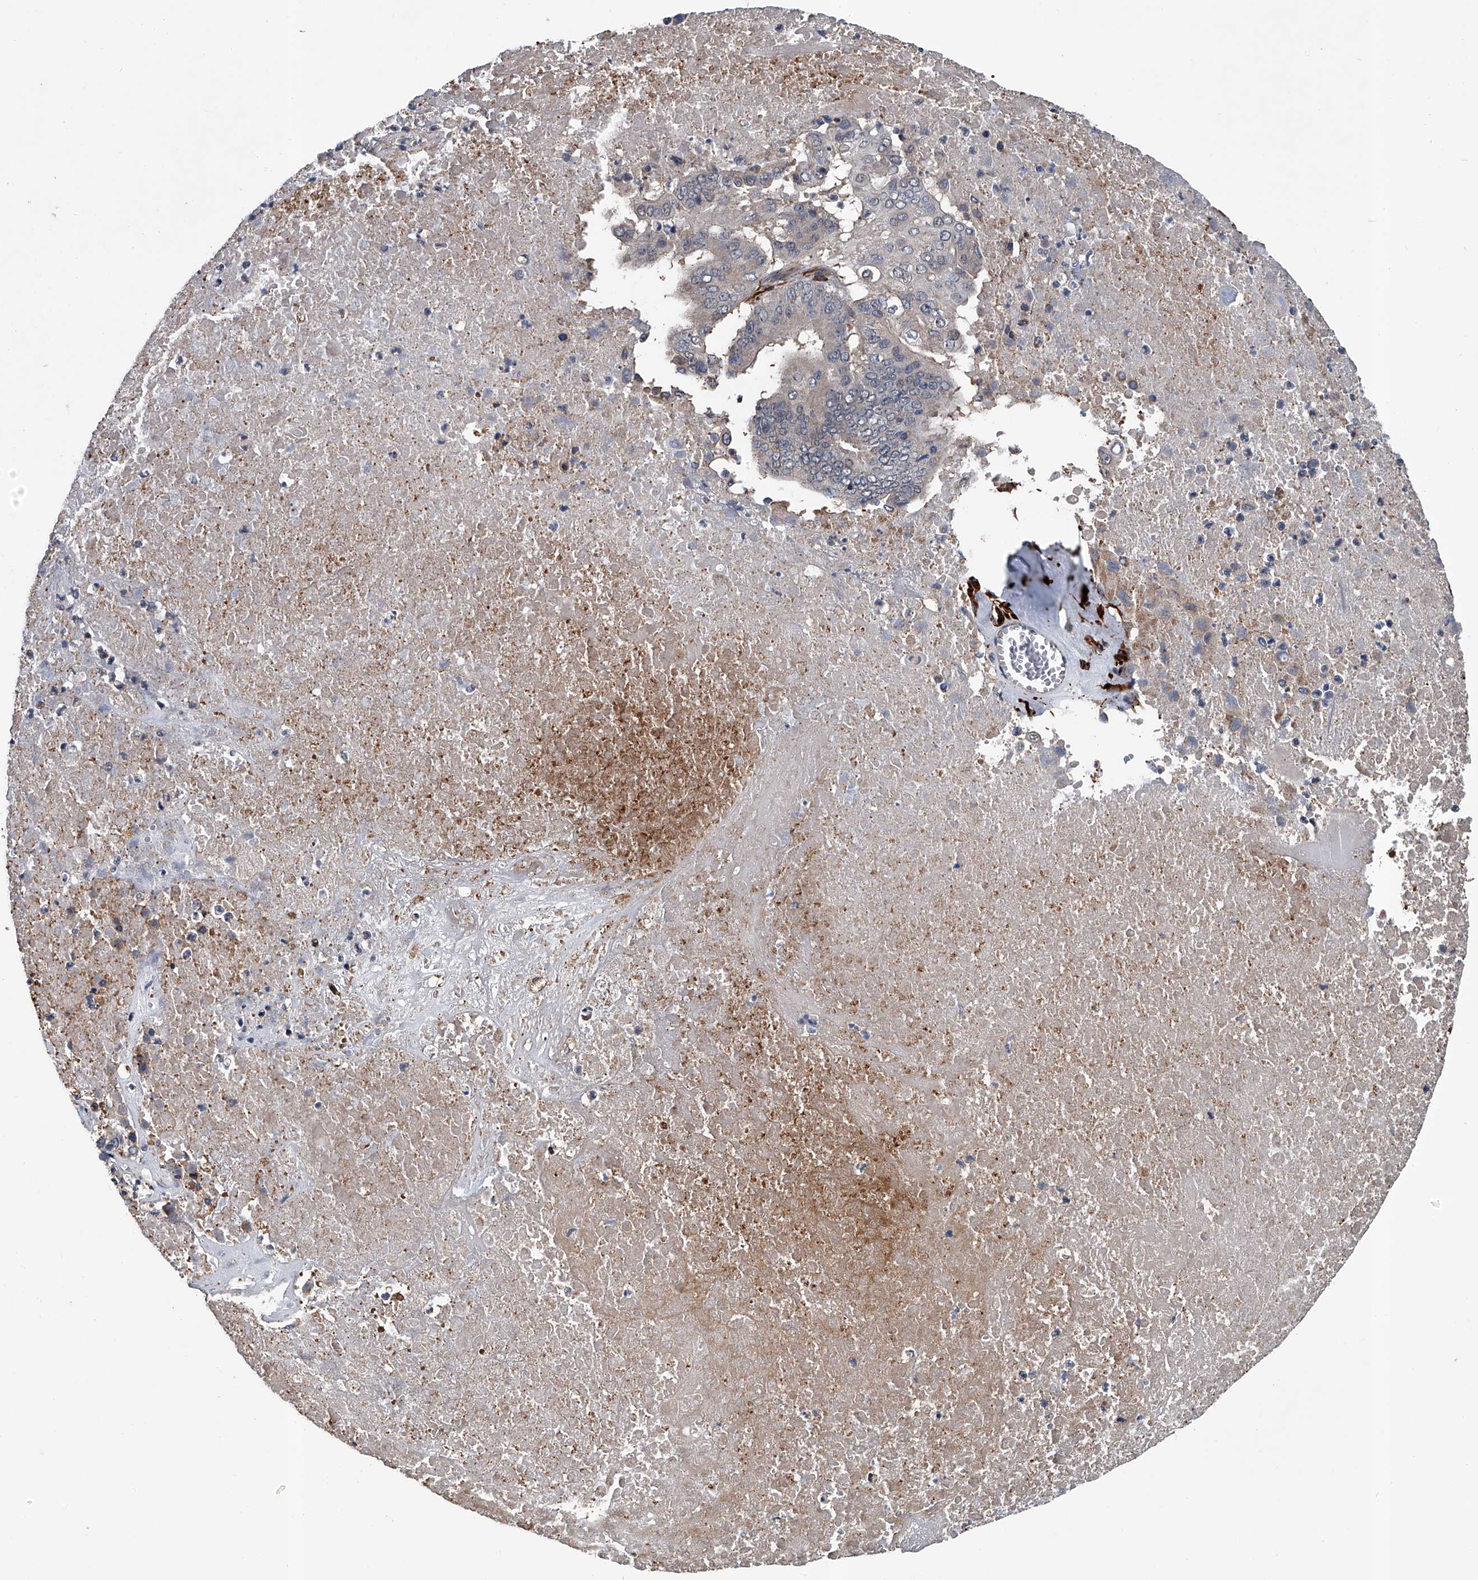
{"staining": {"intensity": "weak", "quantity": "<25%", "location": "cytoplasmic/membranous"}, "tissue": "pancreatic cancer", "cell_type": "Tumor cells", "image_type": "cancer", "snomed": [{"axis": "morphology", "description": "Adenocarcinoma, NOS"}, {"axis": "topography", "description": "Pancreas"}], "caption": "Tumor cells show no significant staining in adenocarcinoma (pancreatic). (DAB (3,3'-diaminobenzidine) immunohistochemistry with hematoxylin counter stain).", "gene": "LDLRAD2", "patient": {"sex": "female", "age": 77}}